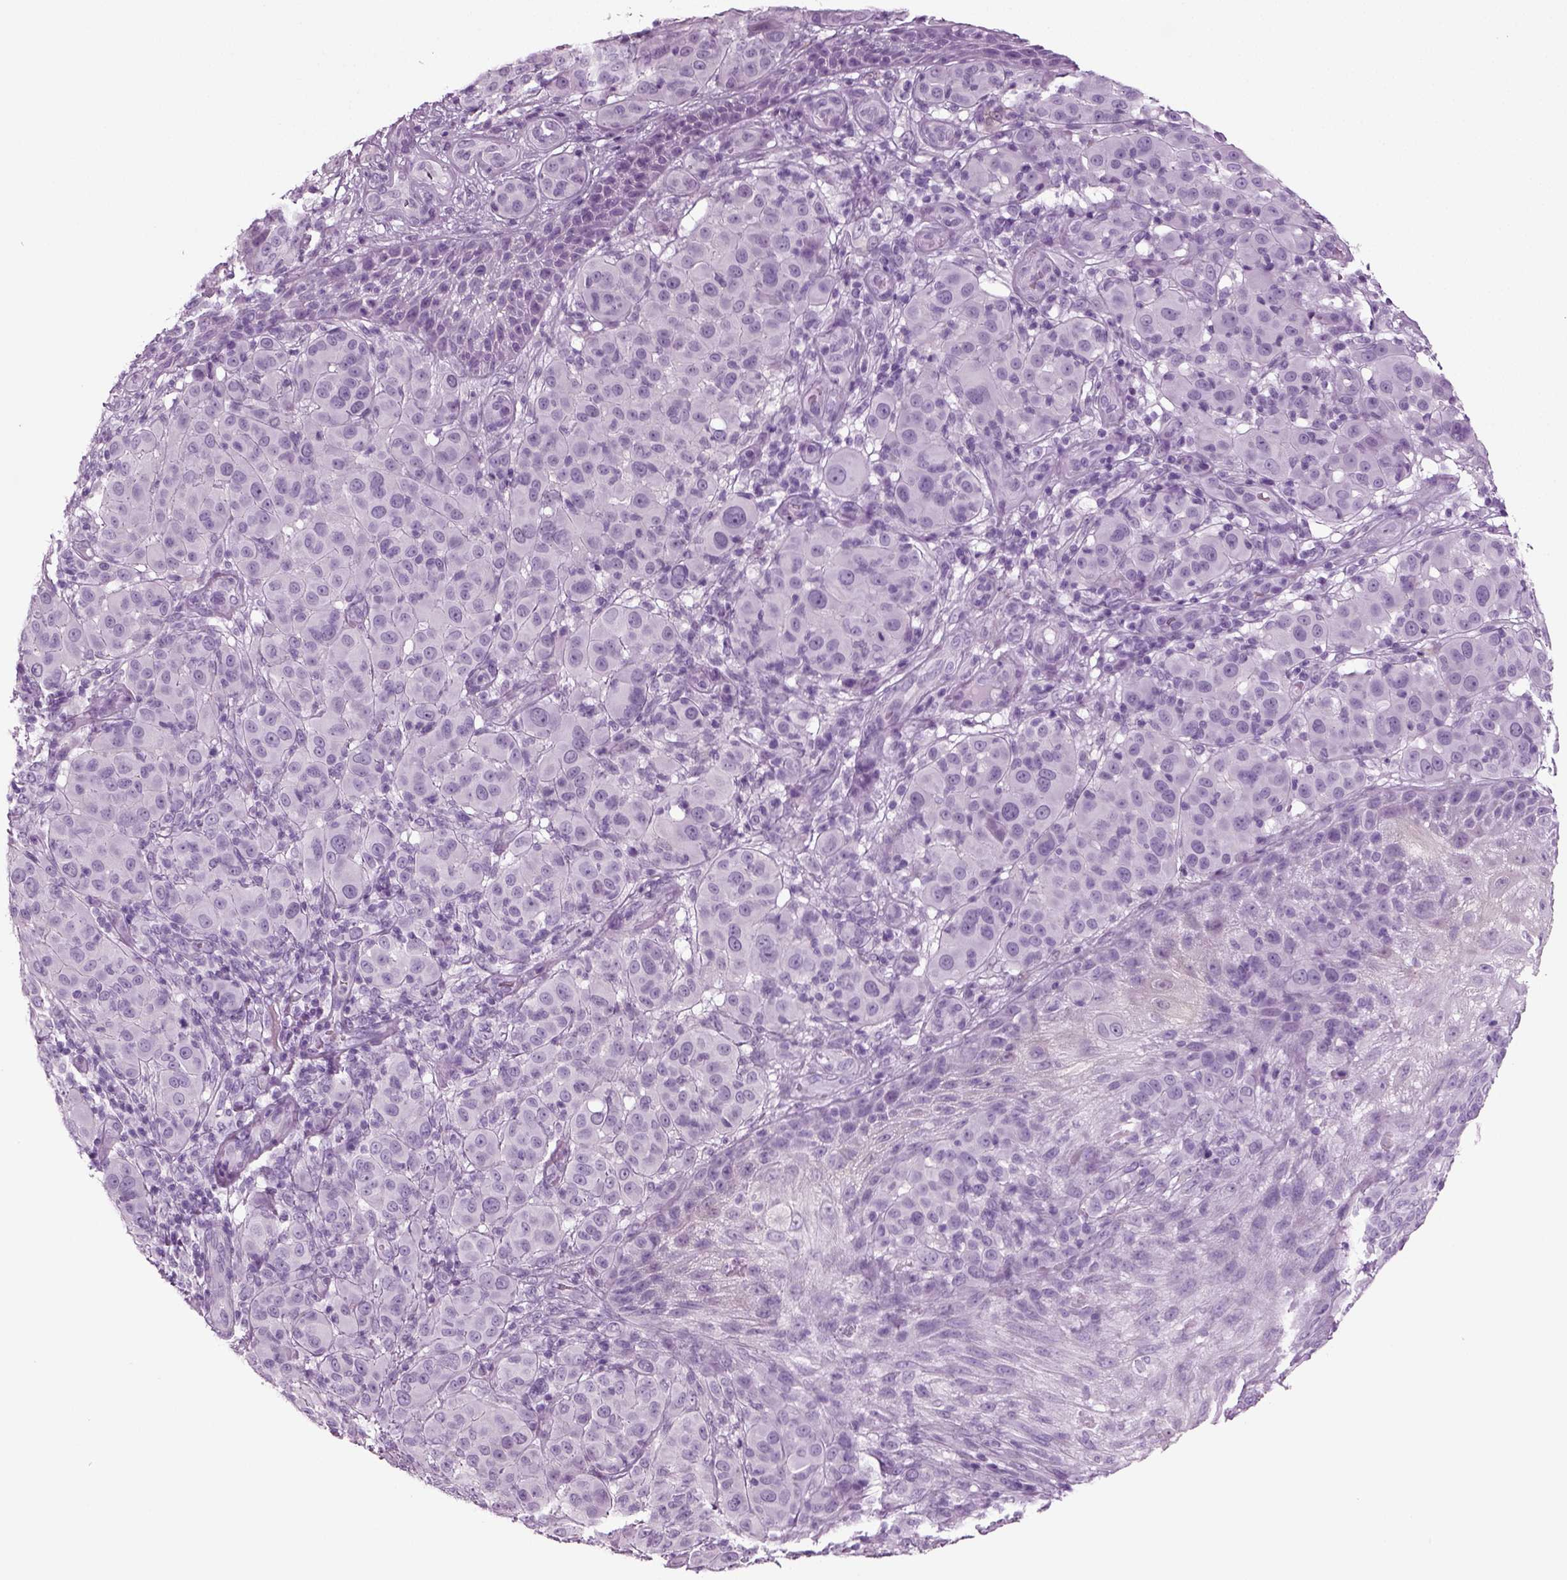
{"staining": {"intensity": "negative", "quantity": "none", "location": "none"}, "tissue": "melanoma", "cell_type": "Tumor cells", "image_type": "cancer", "snomed": [{"axis": "morphology", "description": "Malignant melanoma, NOS"}, {"axis": "topography", "description": "Skin"}], "caption": "DAB (3,3'-diaminobenzidine) immunohistochemical staining of human melanoma demonstrates no significant staining in tumor cells.", "gene": "CRABP1", "patient": {"sex": "female", "age": 87}}